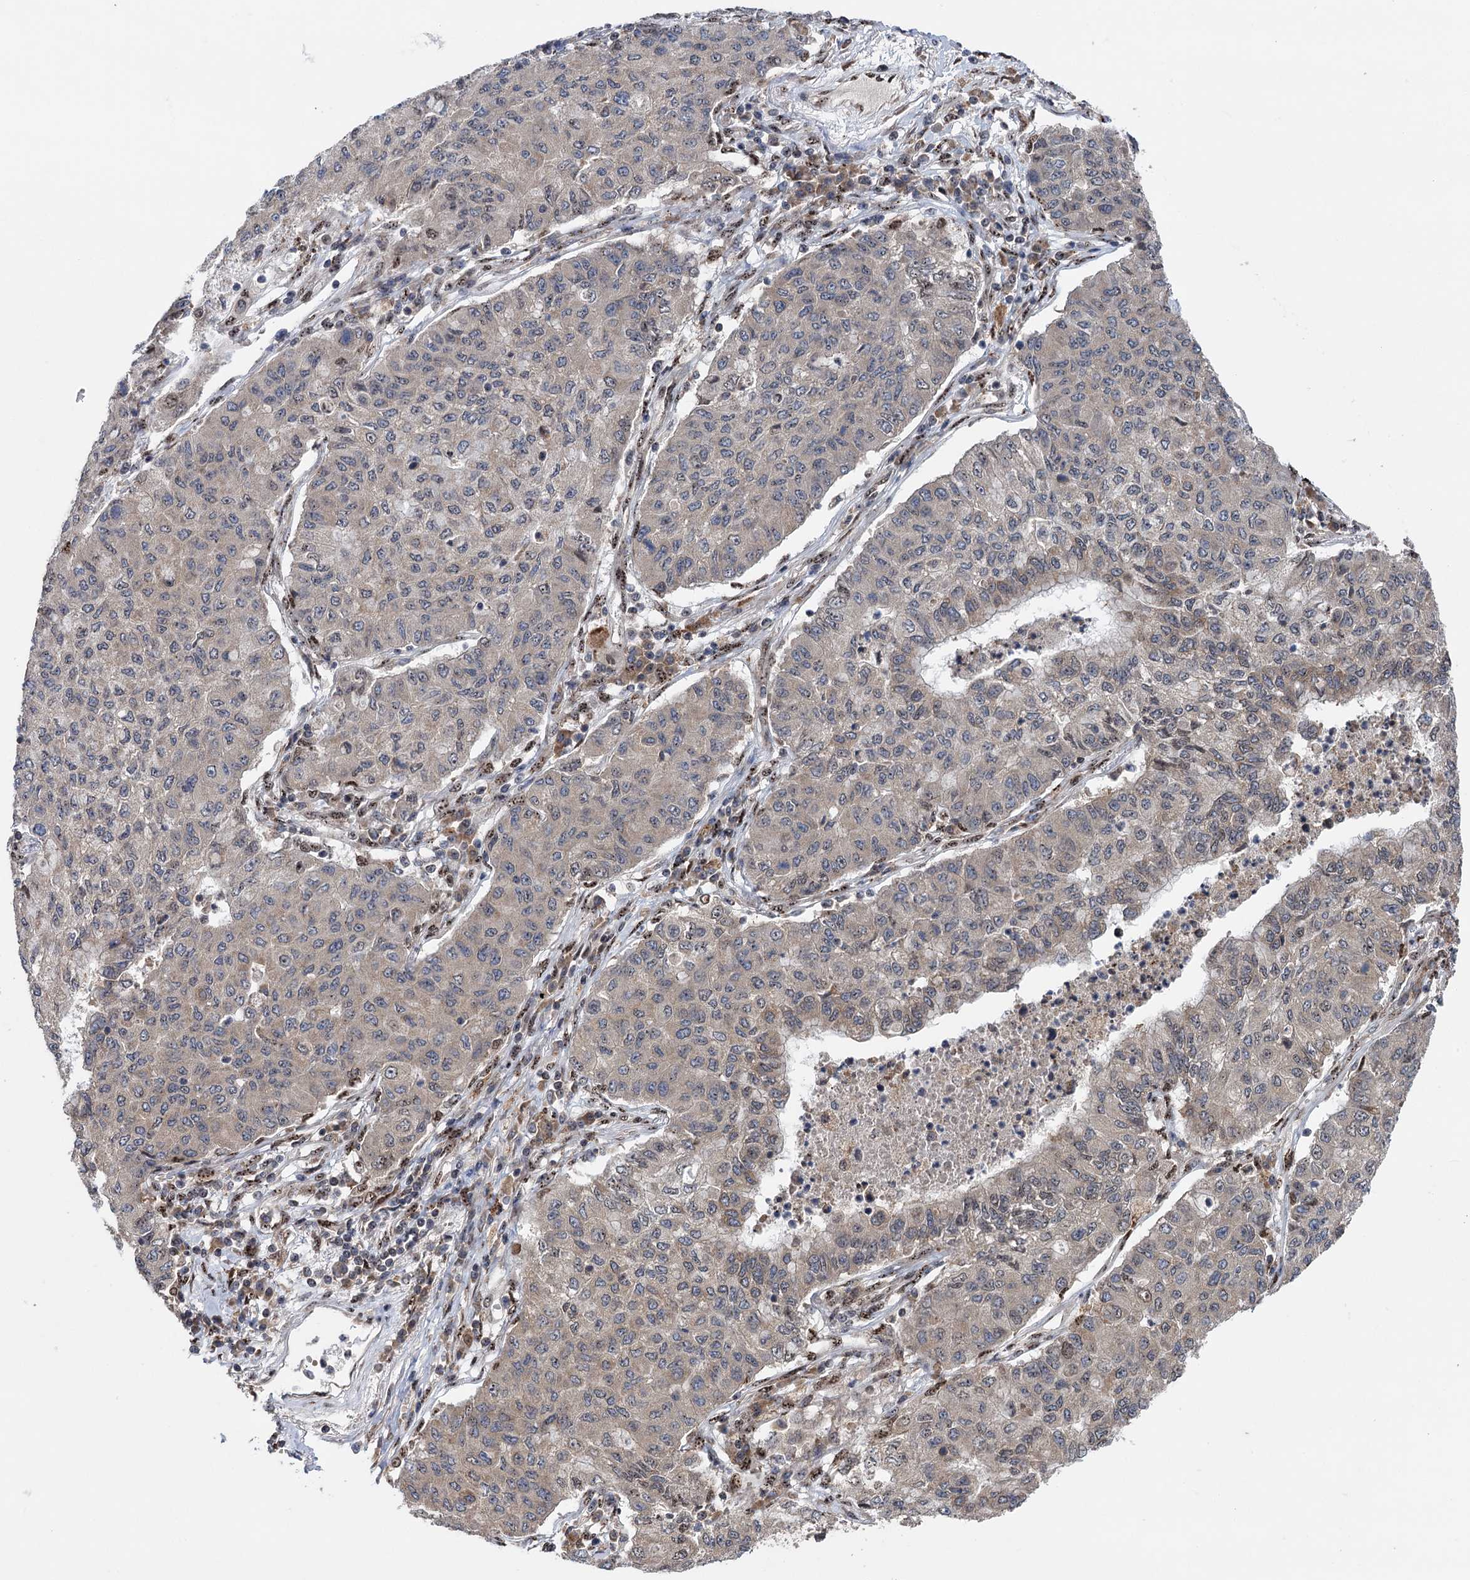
{"staining": {"intensity": "negative", "quantity": "none", "location": "none"}, "tissue": "lung cancer", "cell_type": "Tumor cells", "image_type": "cancer", "snomed": [{"axis": "morphology", "description": "Squamous cell carcinoma, NOS"}, {"axis": "topography", "description": "Lung"}], "caption": "A high-resolution photomicrograph shows IHC staining of lung cancer, which demonstrates no significant positivity in tumor cells.", "gene": "MESD", "patient": {"sex": "male", "age": 74}}